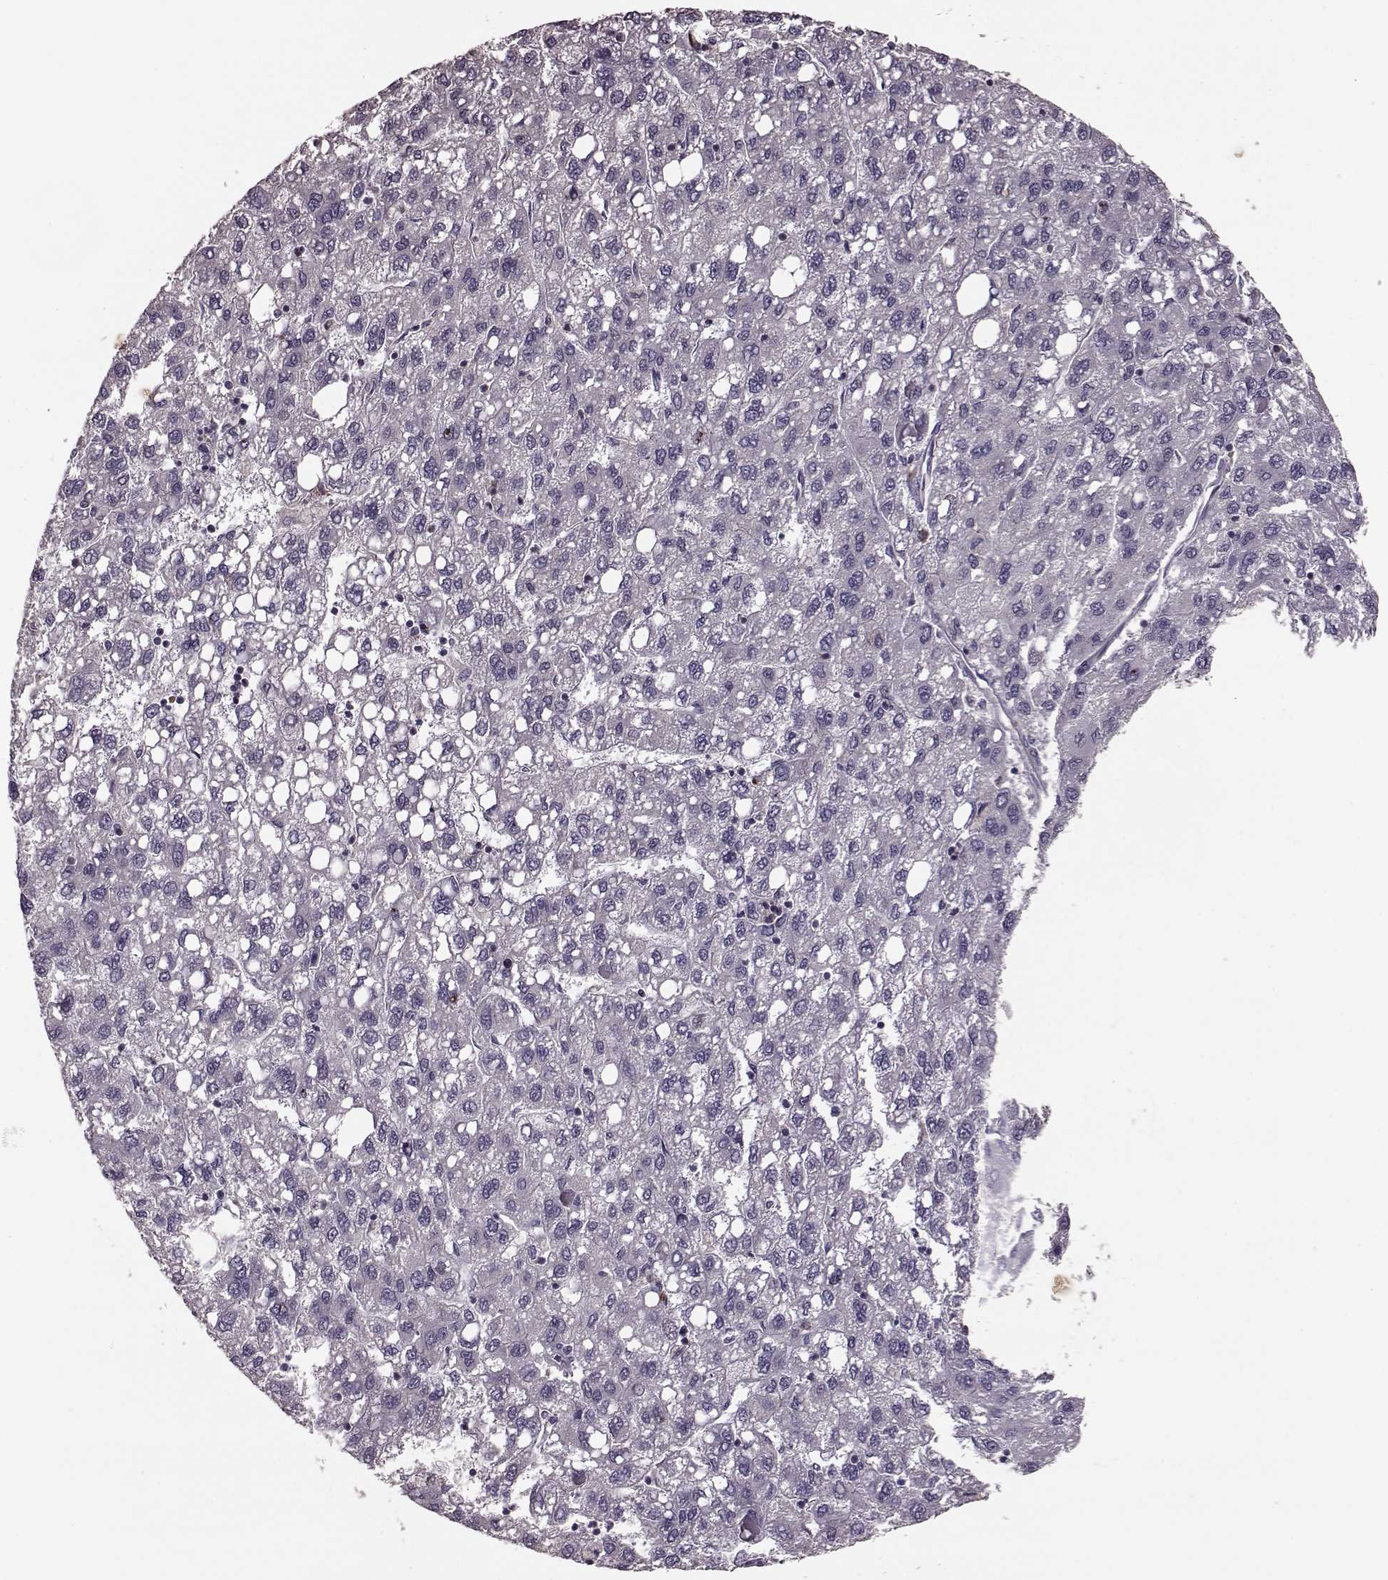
{"staining": {"intensity": "negative", "quantity": "none", "location": "none"}, "tissue": "liver cancer", "cell_type": "Tumor cells", "image_type": "cancer", "snomed": [{"axis": "morphology", "description": "Carcinoma, Hepatocellular, NOS"}, {"axis": "topography", "description": "Liver"}], "caption": "Liver cancer (hepatocellular carcinoma) was stained to show a protein in brown. There is no significant expression in tumor cells.", "gene": "SLC52A3", "patient": {"sex": "female", "age": 82}}